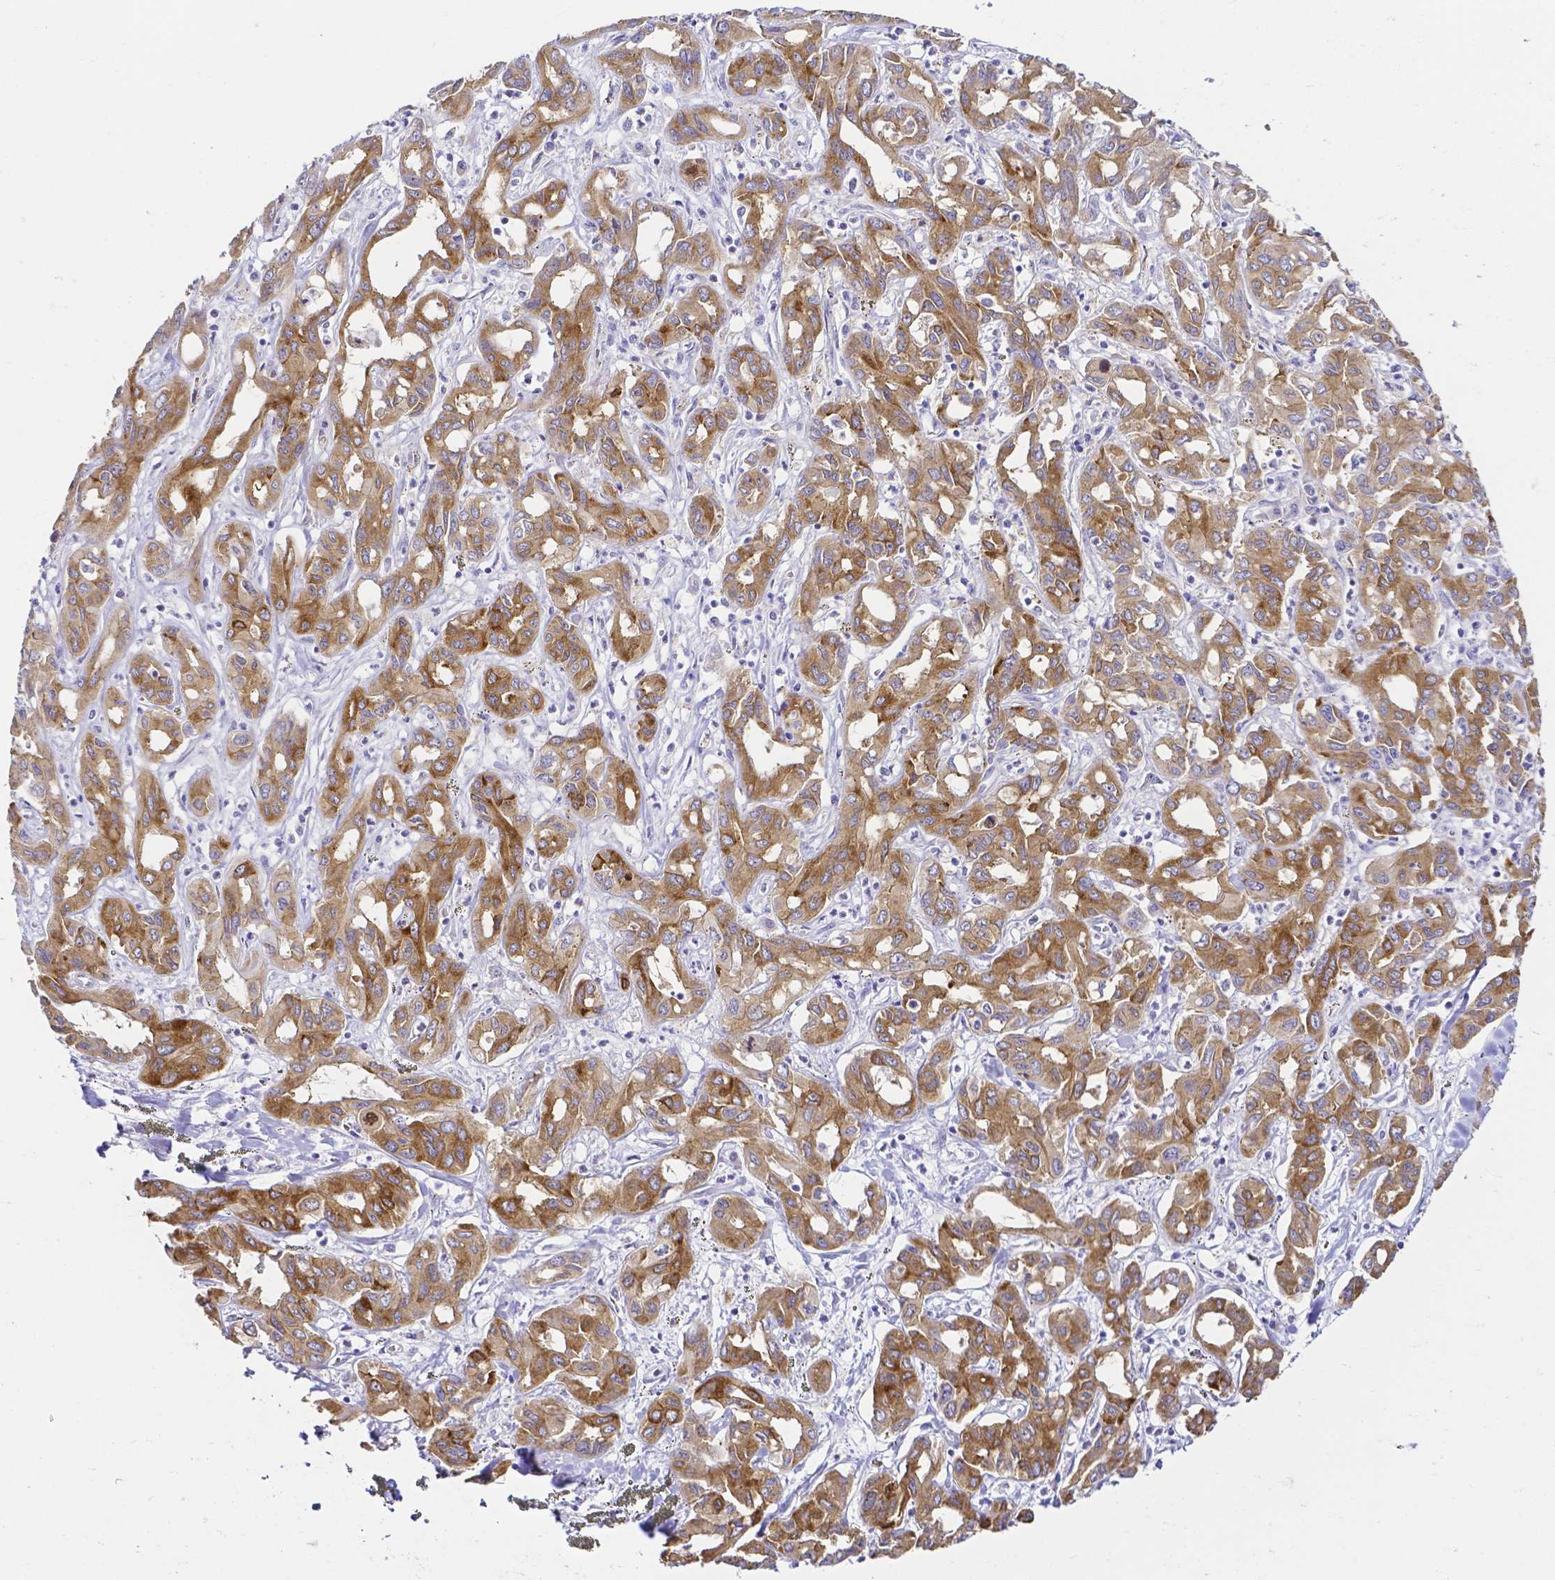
{"staining": {"intensity": "moderate", "quantity": ">75%", "location": "cytoplasmic/membranous"}, "tissue": "liver cancer", "cell_type": "Tumor cells", "image_type": "cancer", "snomed": [{"axis": "morphology", "description": "Cholangiocarcinoma"}, {"axis": "topography", "description": "Liver"}], "caption": "Moderate cytoplasmic/membranous staining for a protein is present in approximately >75% of tumor cells of liver cancer (cholangiocarcinoma) using IHC.", "gene": "PKP3", "patient": {"sex": "female", "age": 60}}